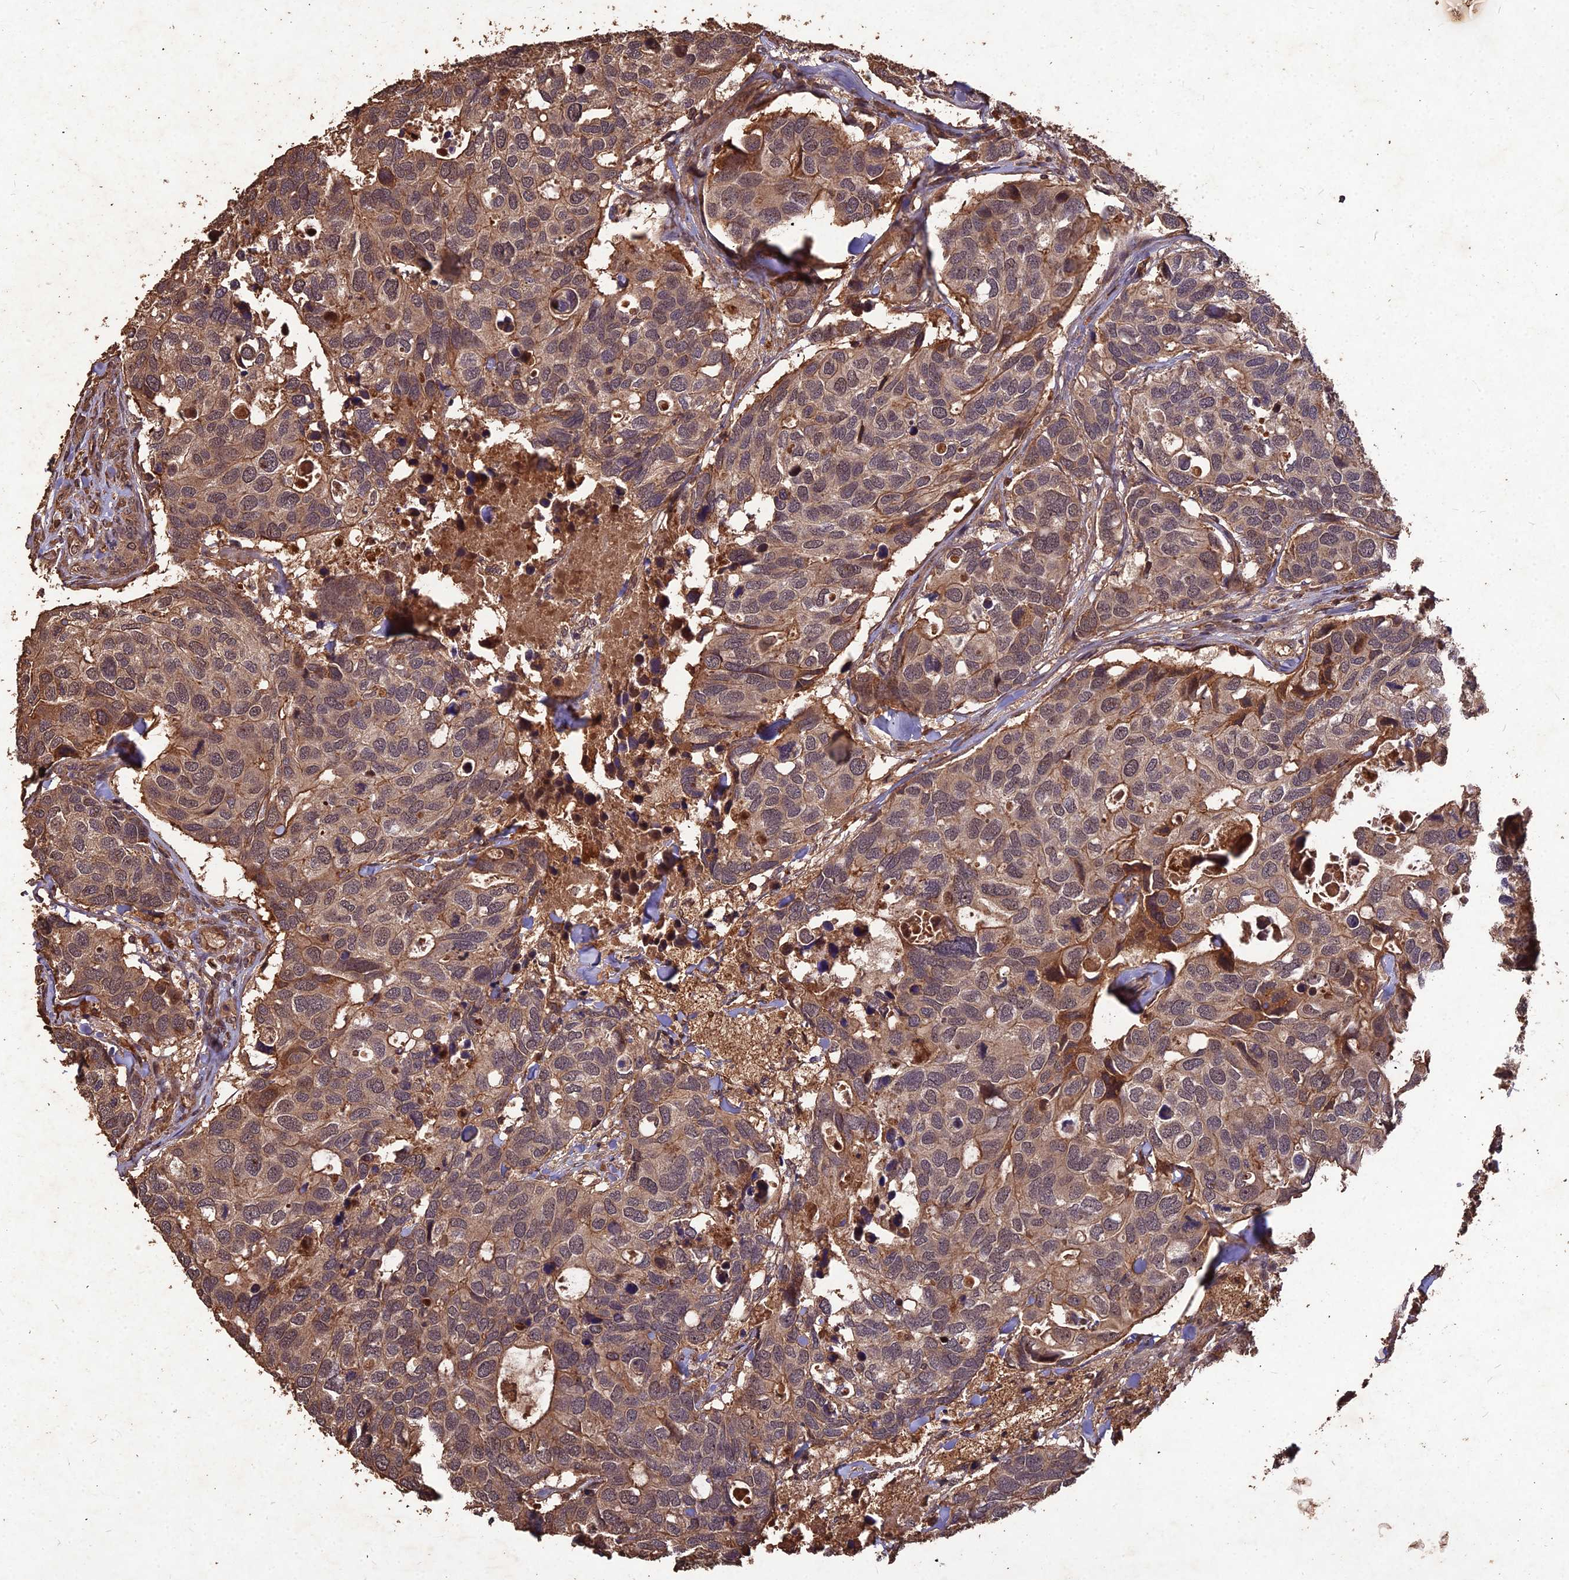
{"staining": {"intensity": "moderate", "quantity": "<25%", "location": "cytoplasmic/membranous,nuclear"}, "tissue": "breast cancer", "cell_type": "Tumor cells", "image_type": "cancer", "snomed": [{"axis": "morphology", "description": "Duct carcinoma"}, {"axis": "topography", "description": "Breast"}], "caption": "Immunohistochemistry (IHC) of human breast cancer (invasive ductal carcinoma) shows low levels of moderate cytoplasmic/membranous and nuclear positivity in about <25% of tumor cells.", "gene": "SYMPK", "patient": {"sex": "female", "age": 83}}